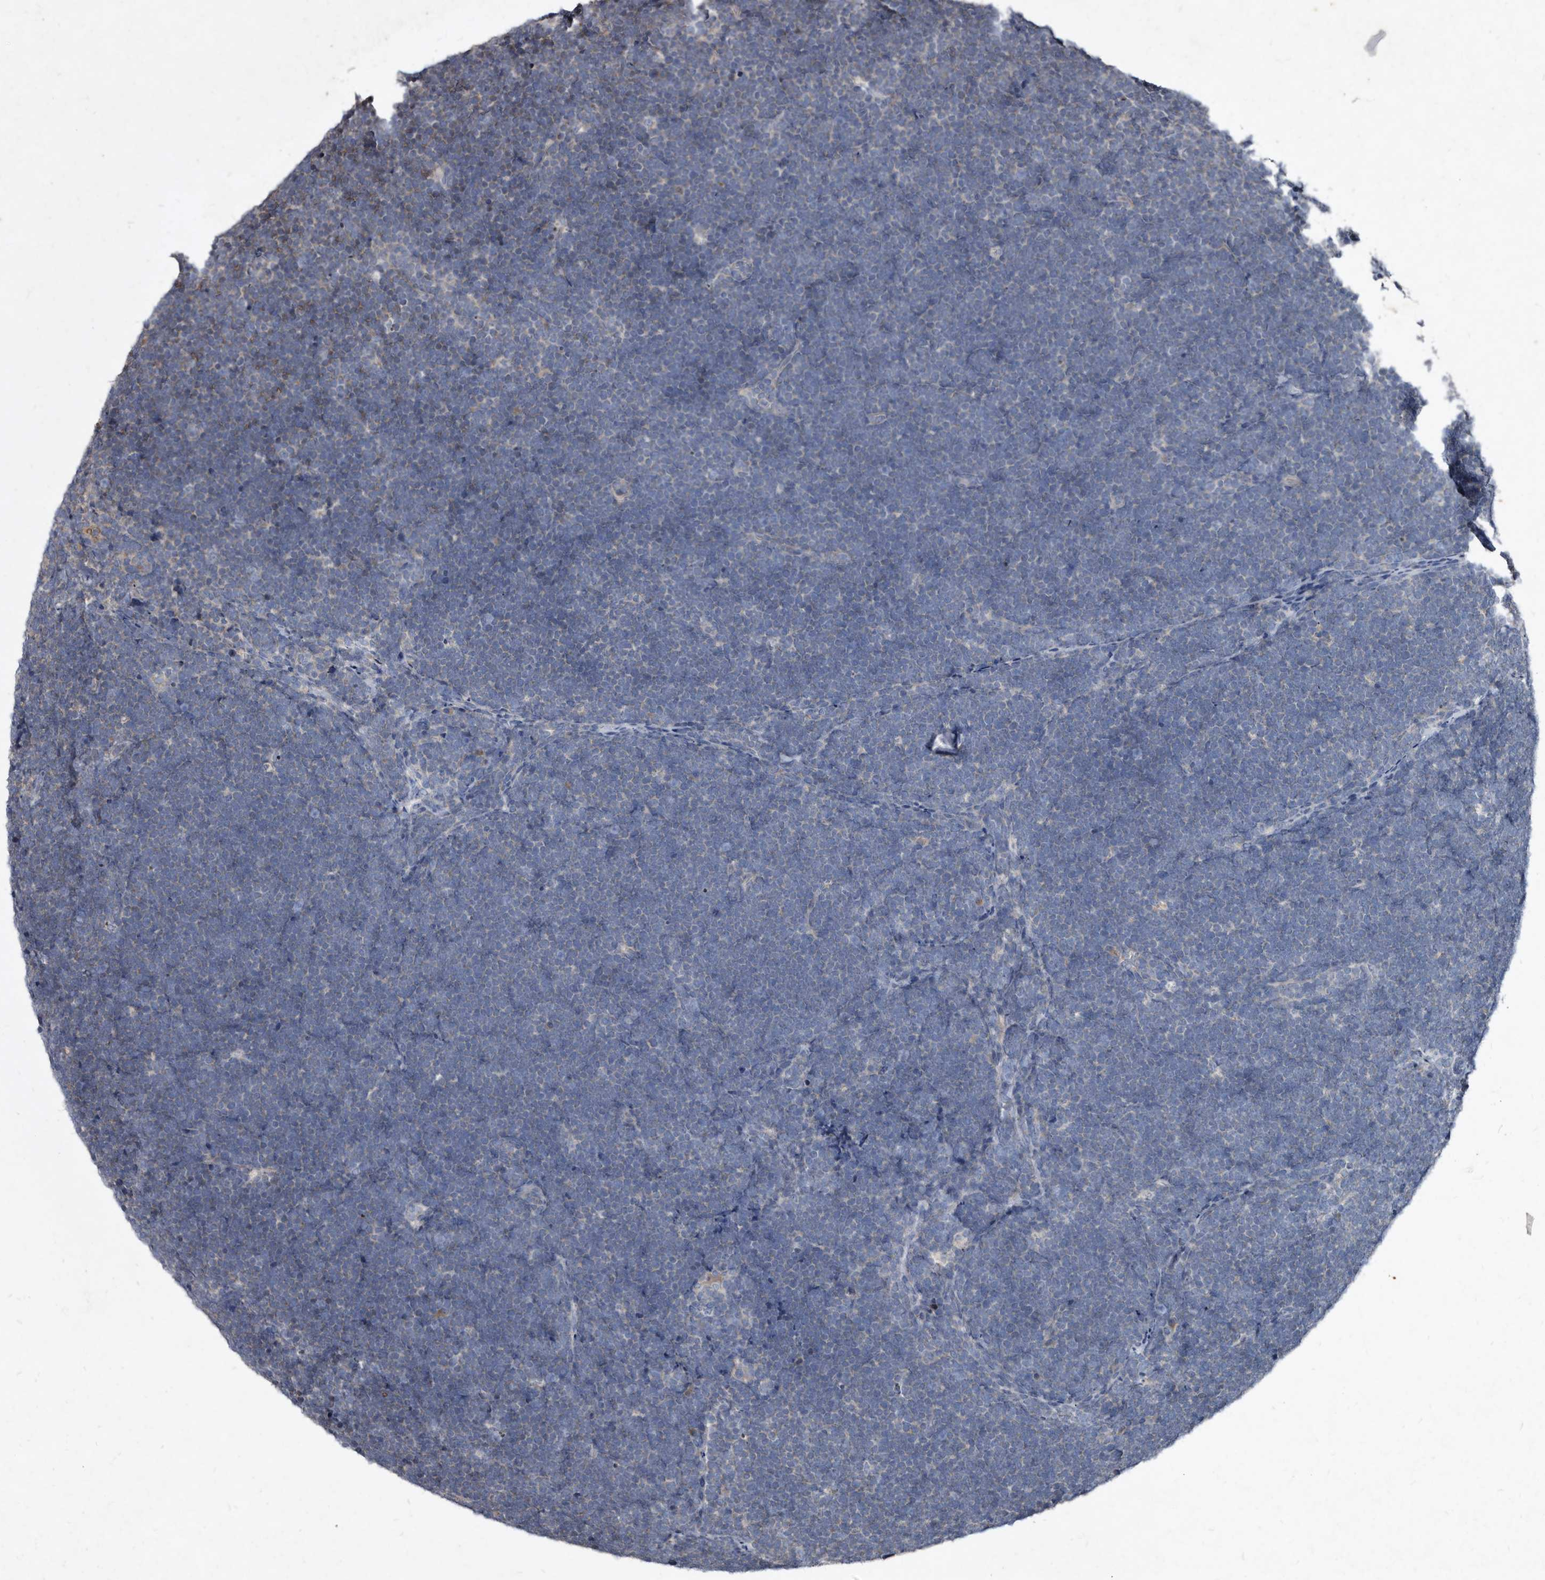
{"staining": {"intensity": "negative", "quantity": "none", "location": "none"}, "tissue": "lymphoma", "cell_type": "Tumor cells", "image_type": "cancer", "snomed": [{"axis": "morphology", "description": "Malignant lymphoma, non-Hodgkin's type, High grade"}, {"axis": "topography", "description": "Lymph node"}], "caption": "Immunohistochemistry of human lymphoma shows no staining in tumor cells.", "gene": "YPEL3", "patient": {"sex": "male", "age": 13}}